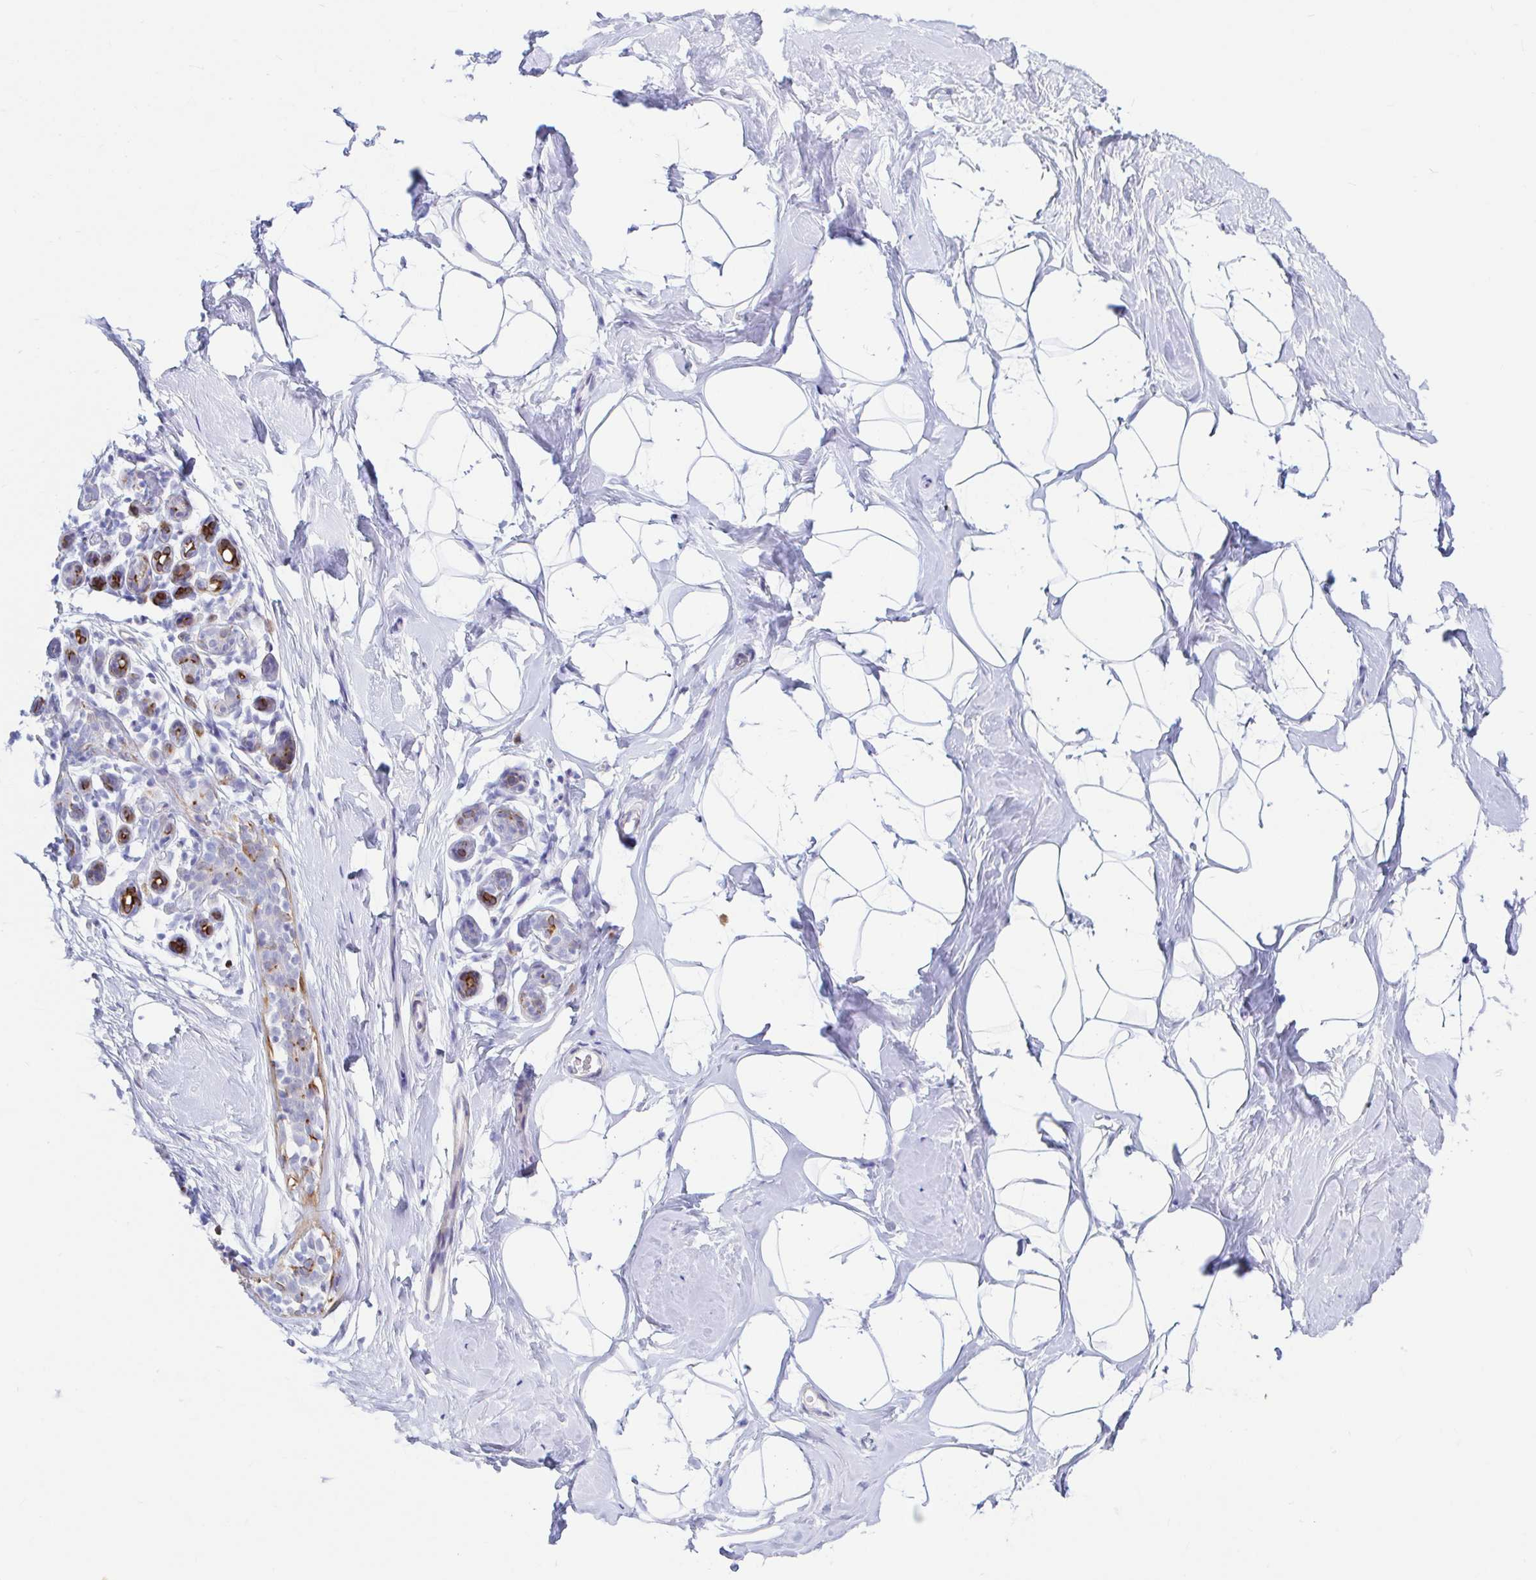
{"staining": {"intensity": "negative", "quantity": "none", "location": "none"}, "tissue": "breast", "cell_type": "Adipocytes", "image_type": "normal", "snomed": [{"axis": "morphology", "description": "Normal tissue, NOS"}, {"axis": "topography", "description": "Breast"}], "caption": "Image shows no significant protein positivity in adipocytes of normal breast.", "gene": "ENSG00000271254", "patient": {"sex": "female", "age": 32}}